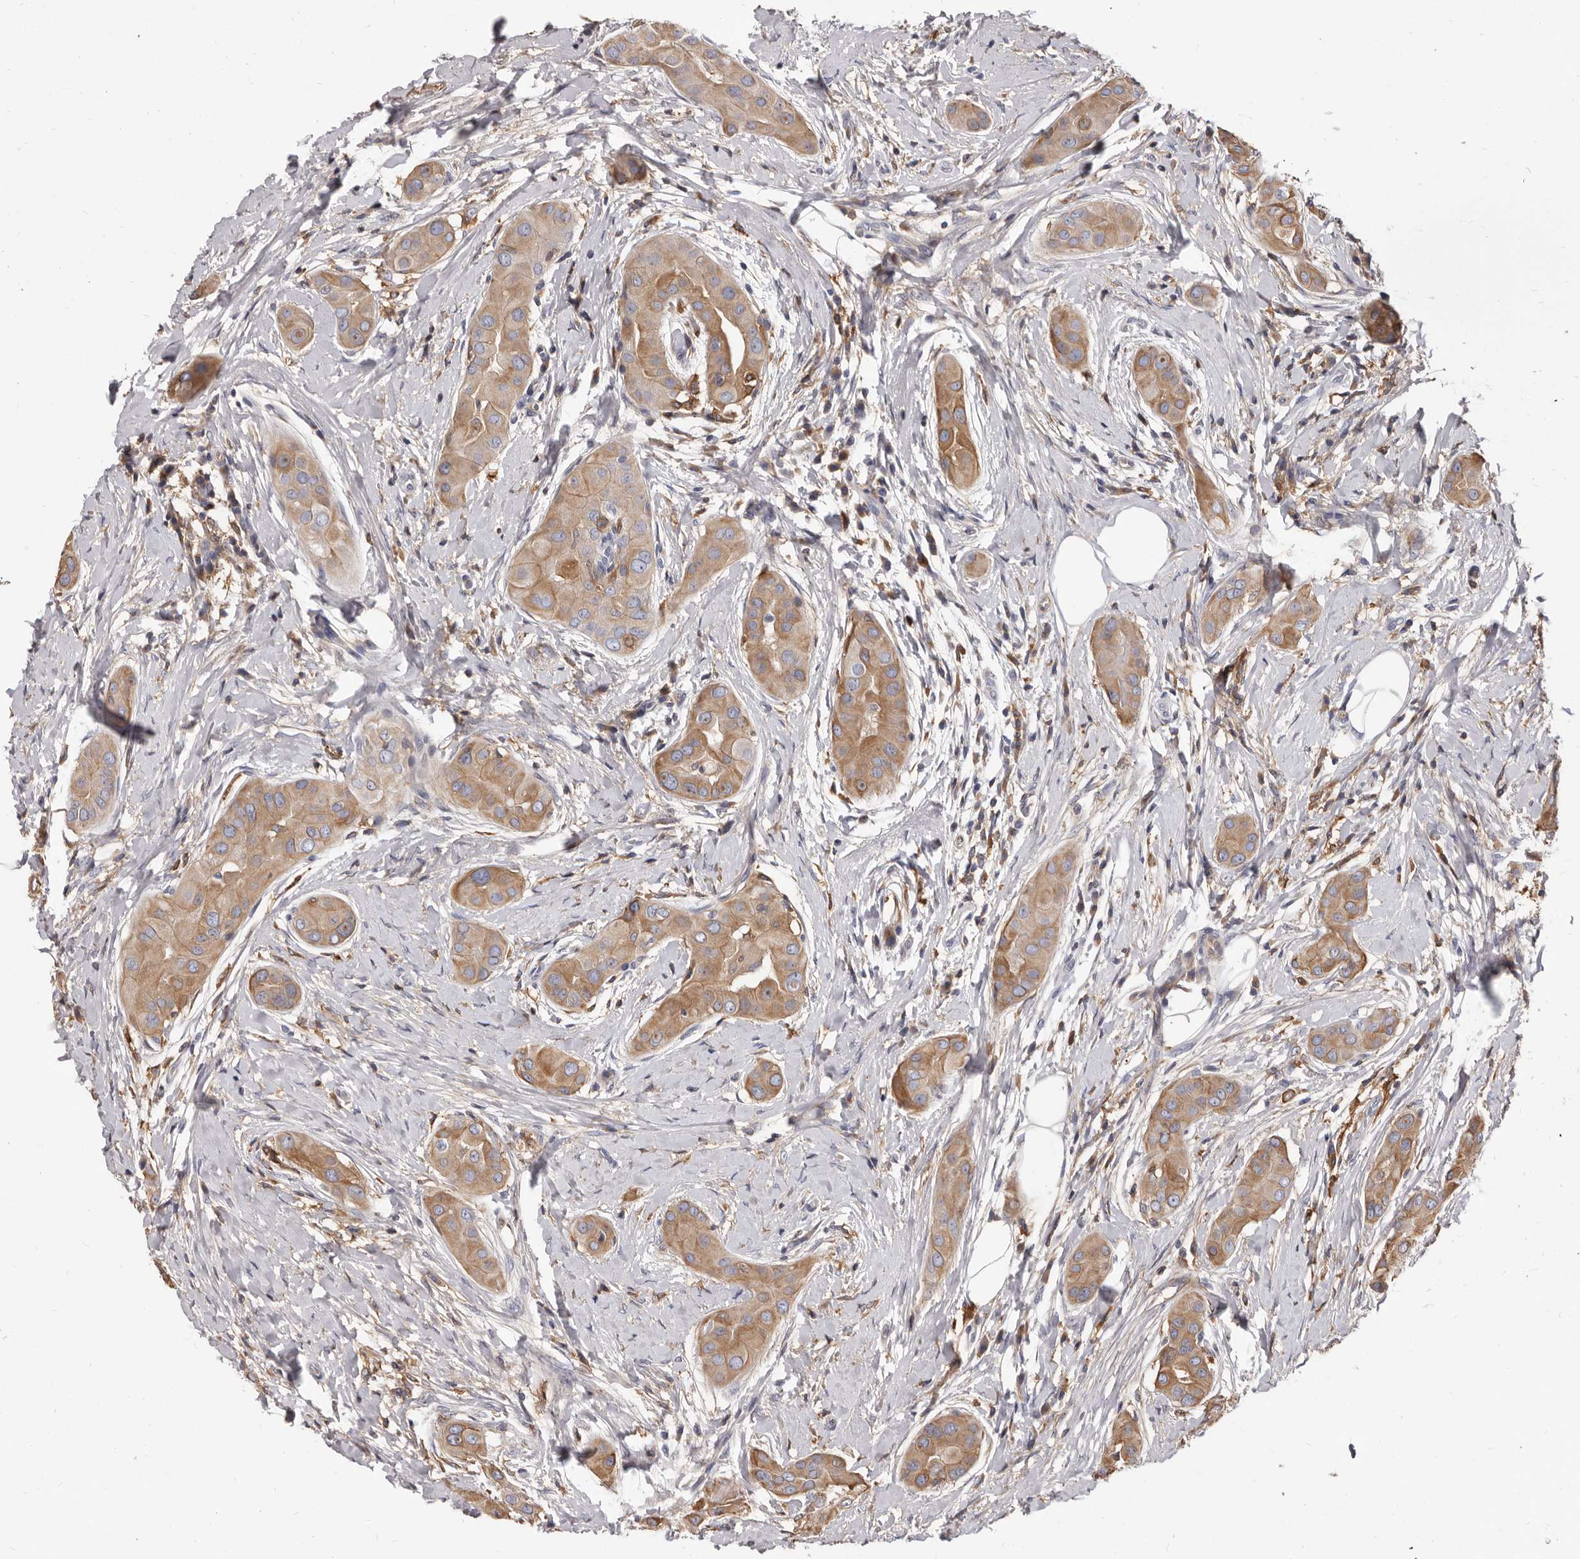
{"staining": {"intensity": "moderate", "quantity": ">75%", "location": "cytoplasmic/membranous"}, "tissue": "thyroid cancer", "cell_type": "Tumor cells", "image_type": "cancer", "snomed": [{"axis": "morphology", "description": "Papillary adenocarcinoma, NOS"}, {"axis": "topography", "description": "Thyroid gland"}], "caption": "An image of human thyroid papillary adenocarcinoma stained for a protein displays moderate cytoplasmic/membranous brown staining in tumor cells.", "gene": "NIBAN1", "patient": {"sex": "male", "age": 33}}